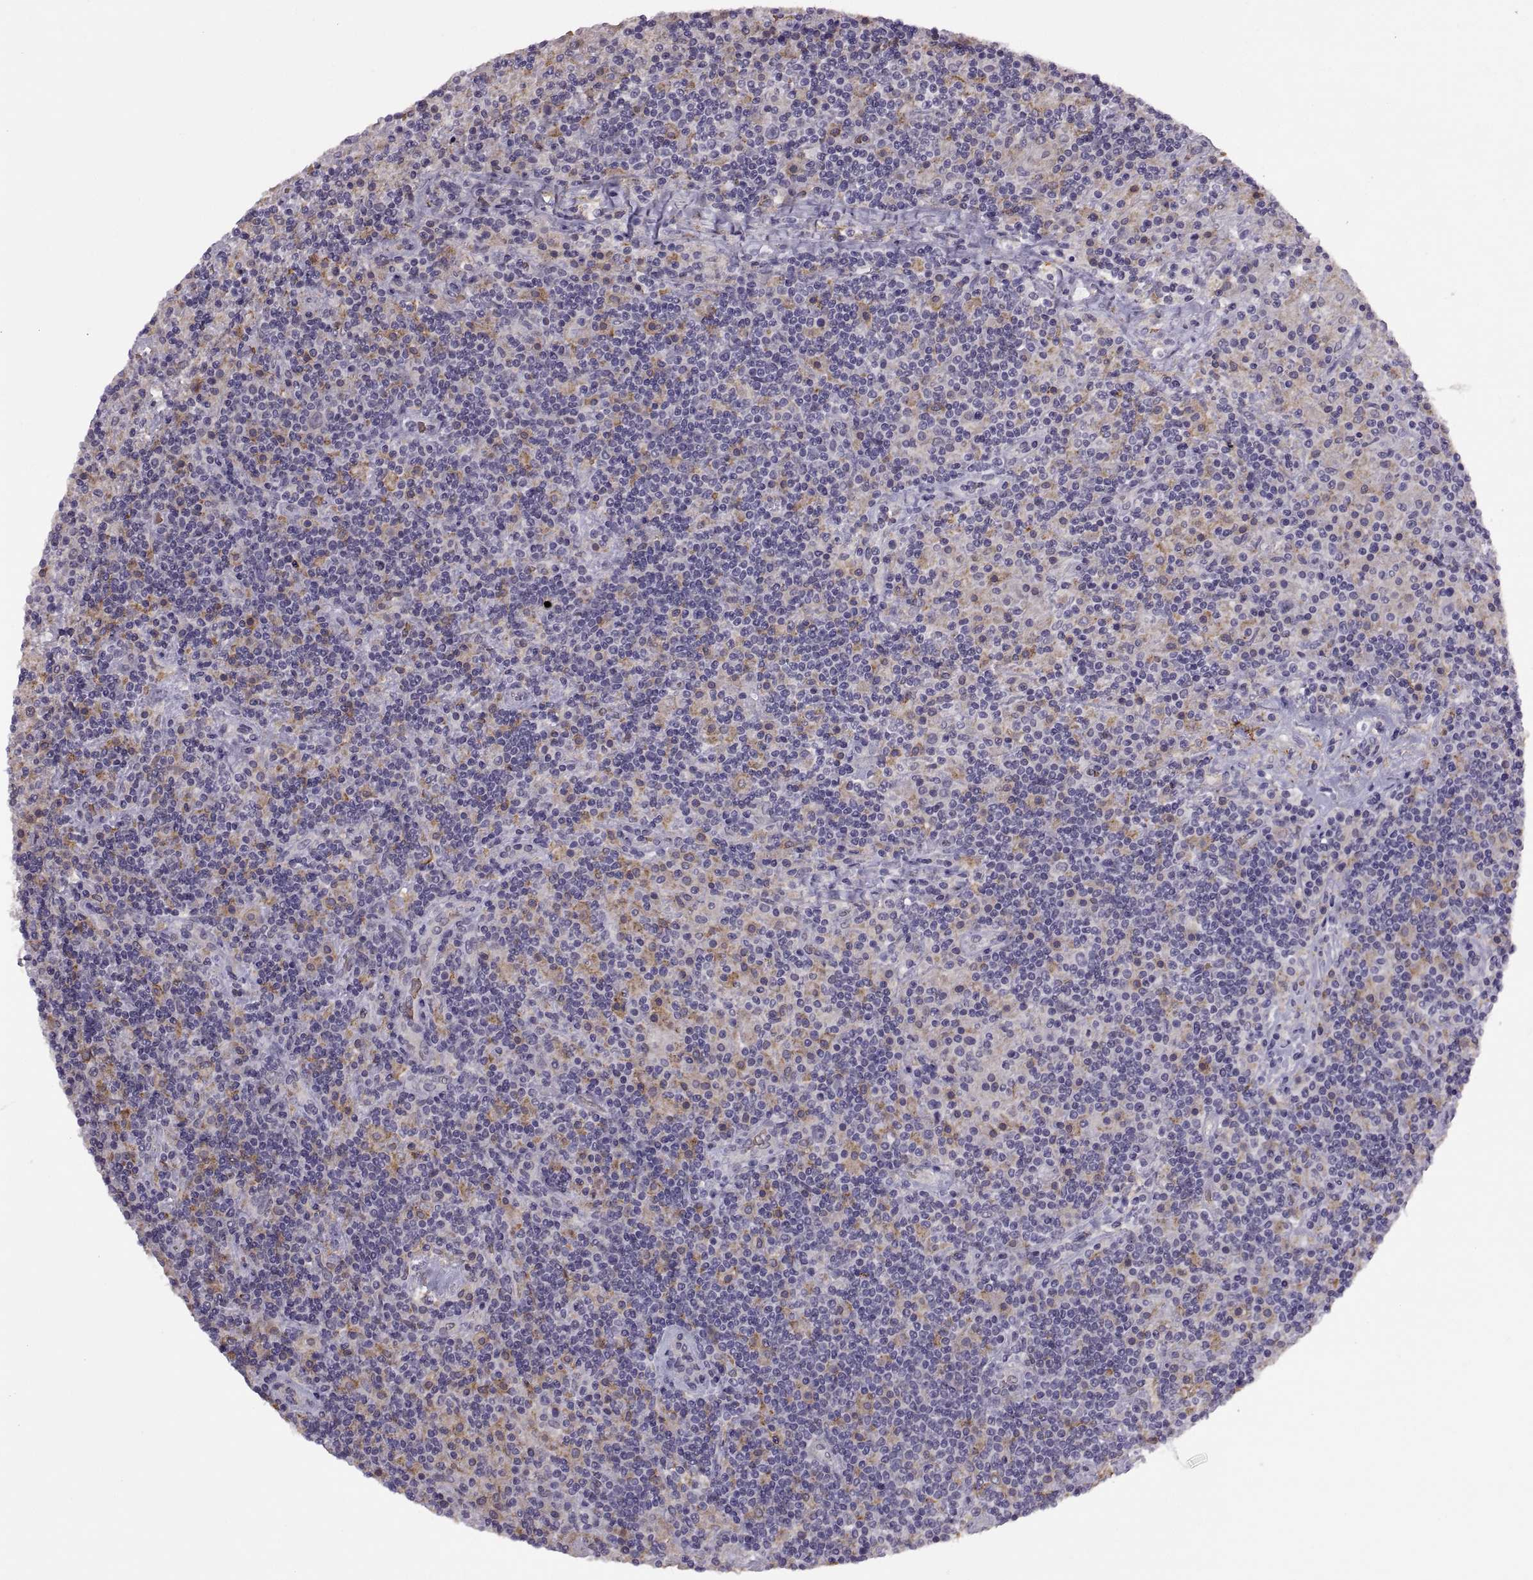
{"staining": {"intensity": "negative", "quantity": "none", "location": "none"}, "tissue": "lymphoma", "cell_type": "Tumor cells", "image_type": "cancer", "snomed": [{"axis": "morphology", "description": "Hodgkin's disease, NOS"}, {"axis": "topography", "description": "Lymph node"}], "caption": "A photomicrograph of lymphoma stained for a protein exhibits no brown staining in tumor cells.", "gene": "MEIOC", "patient": {"sex": "male", "age": 70}}